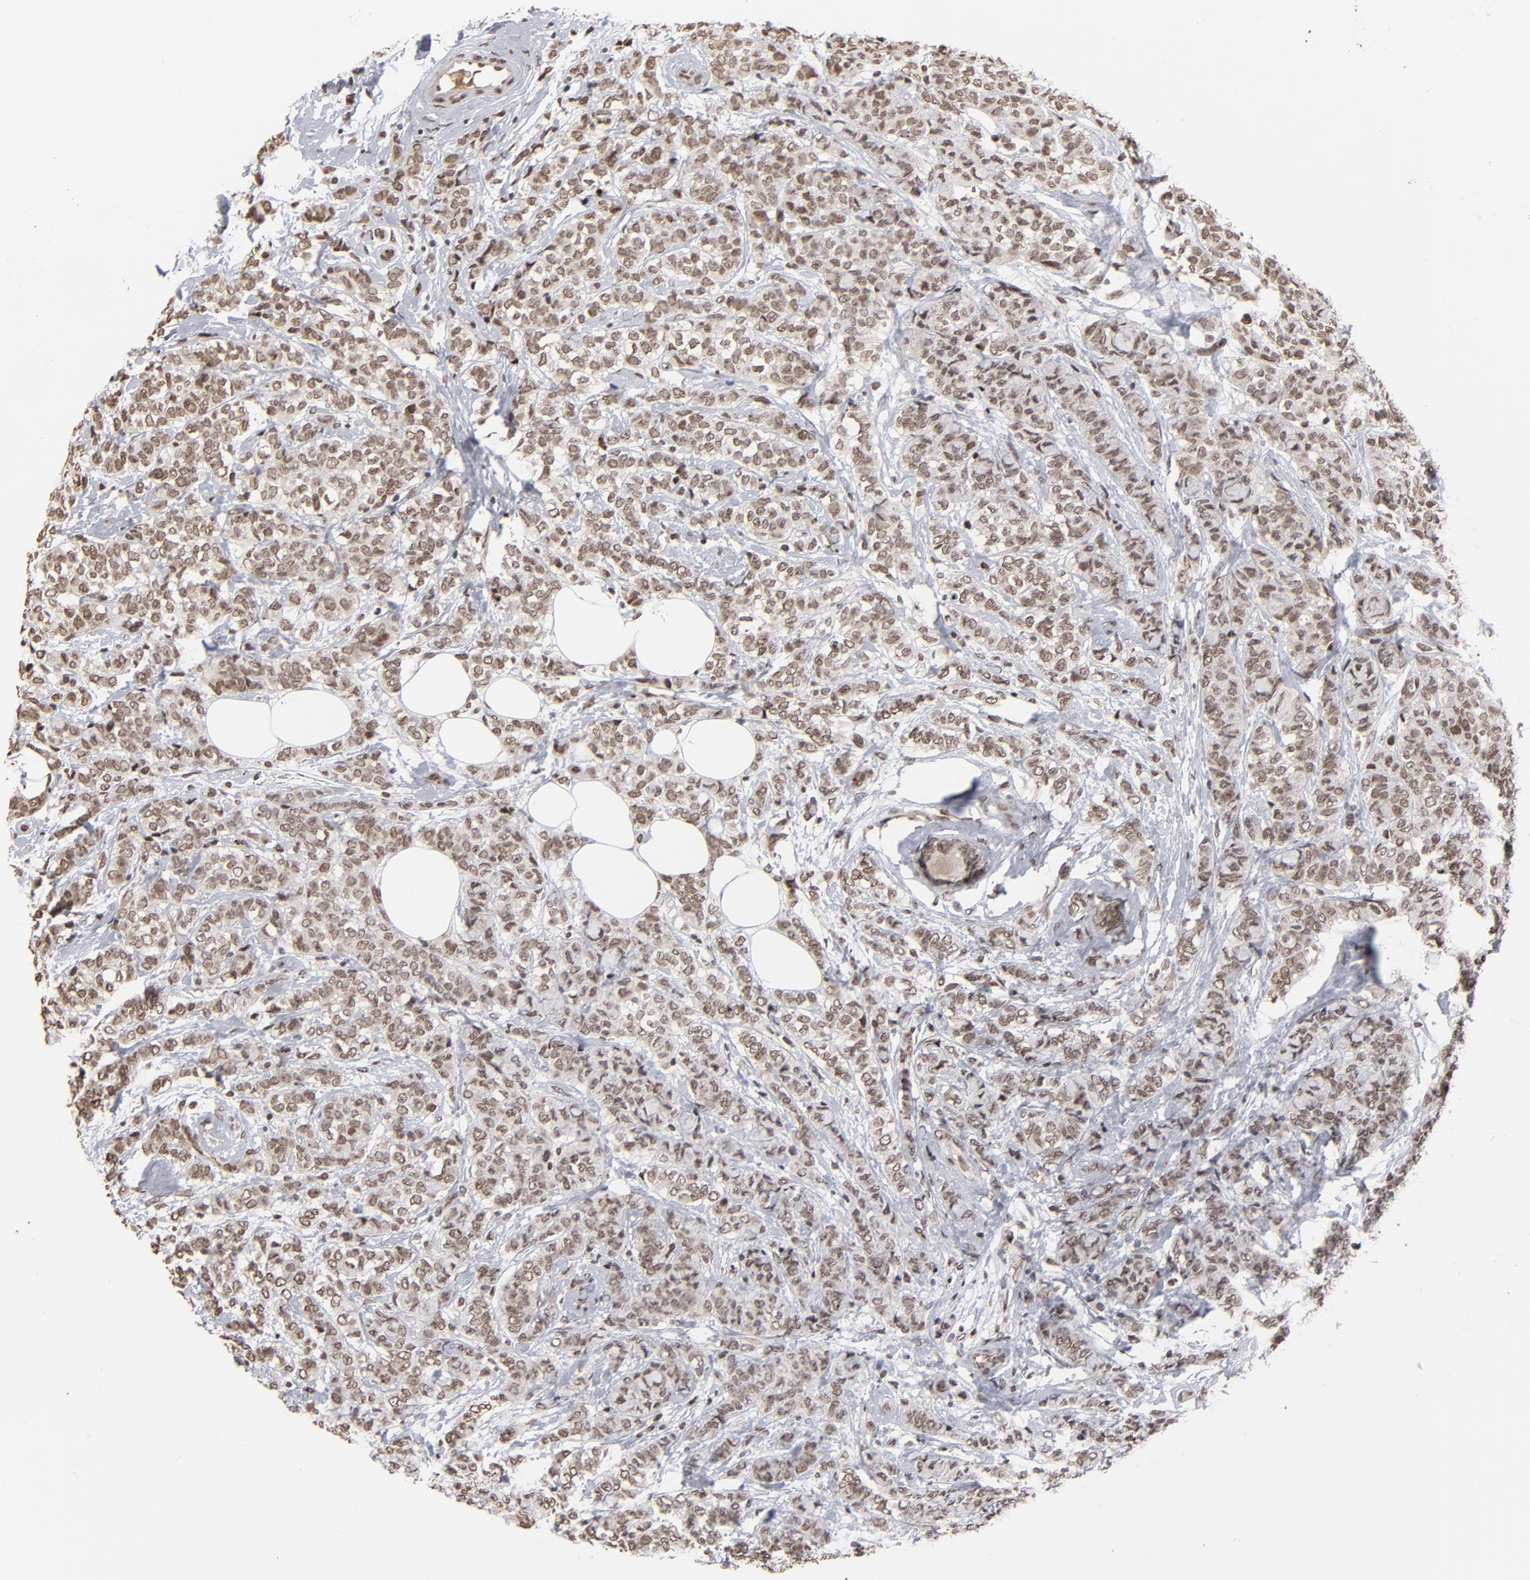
{"staining": {"intensity": "moderate", "quantity": ">75%", "location": "nuclear"}, "tissue": "breast cancer", "cell_type": "Tumor cells", "image_type": "cancer", "snomed": [{"axis": "morphology", "description": "Lobular carcinoma"}, {"axis": "topography", "description": "Breast"}], "caption": "Breast lobular carcinoma stained with a brown dye displays moderate nuclear positive expression in approximately >75% of tumor cells.", "gene": "BAZ1A", "patient": {"sex": "female", "age": 60}}